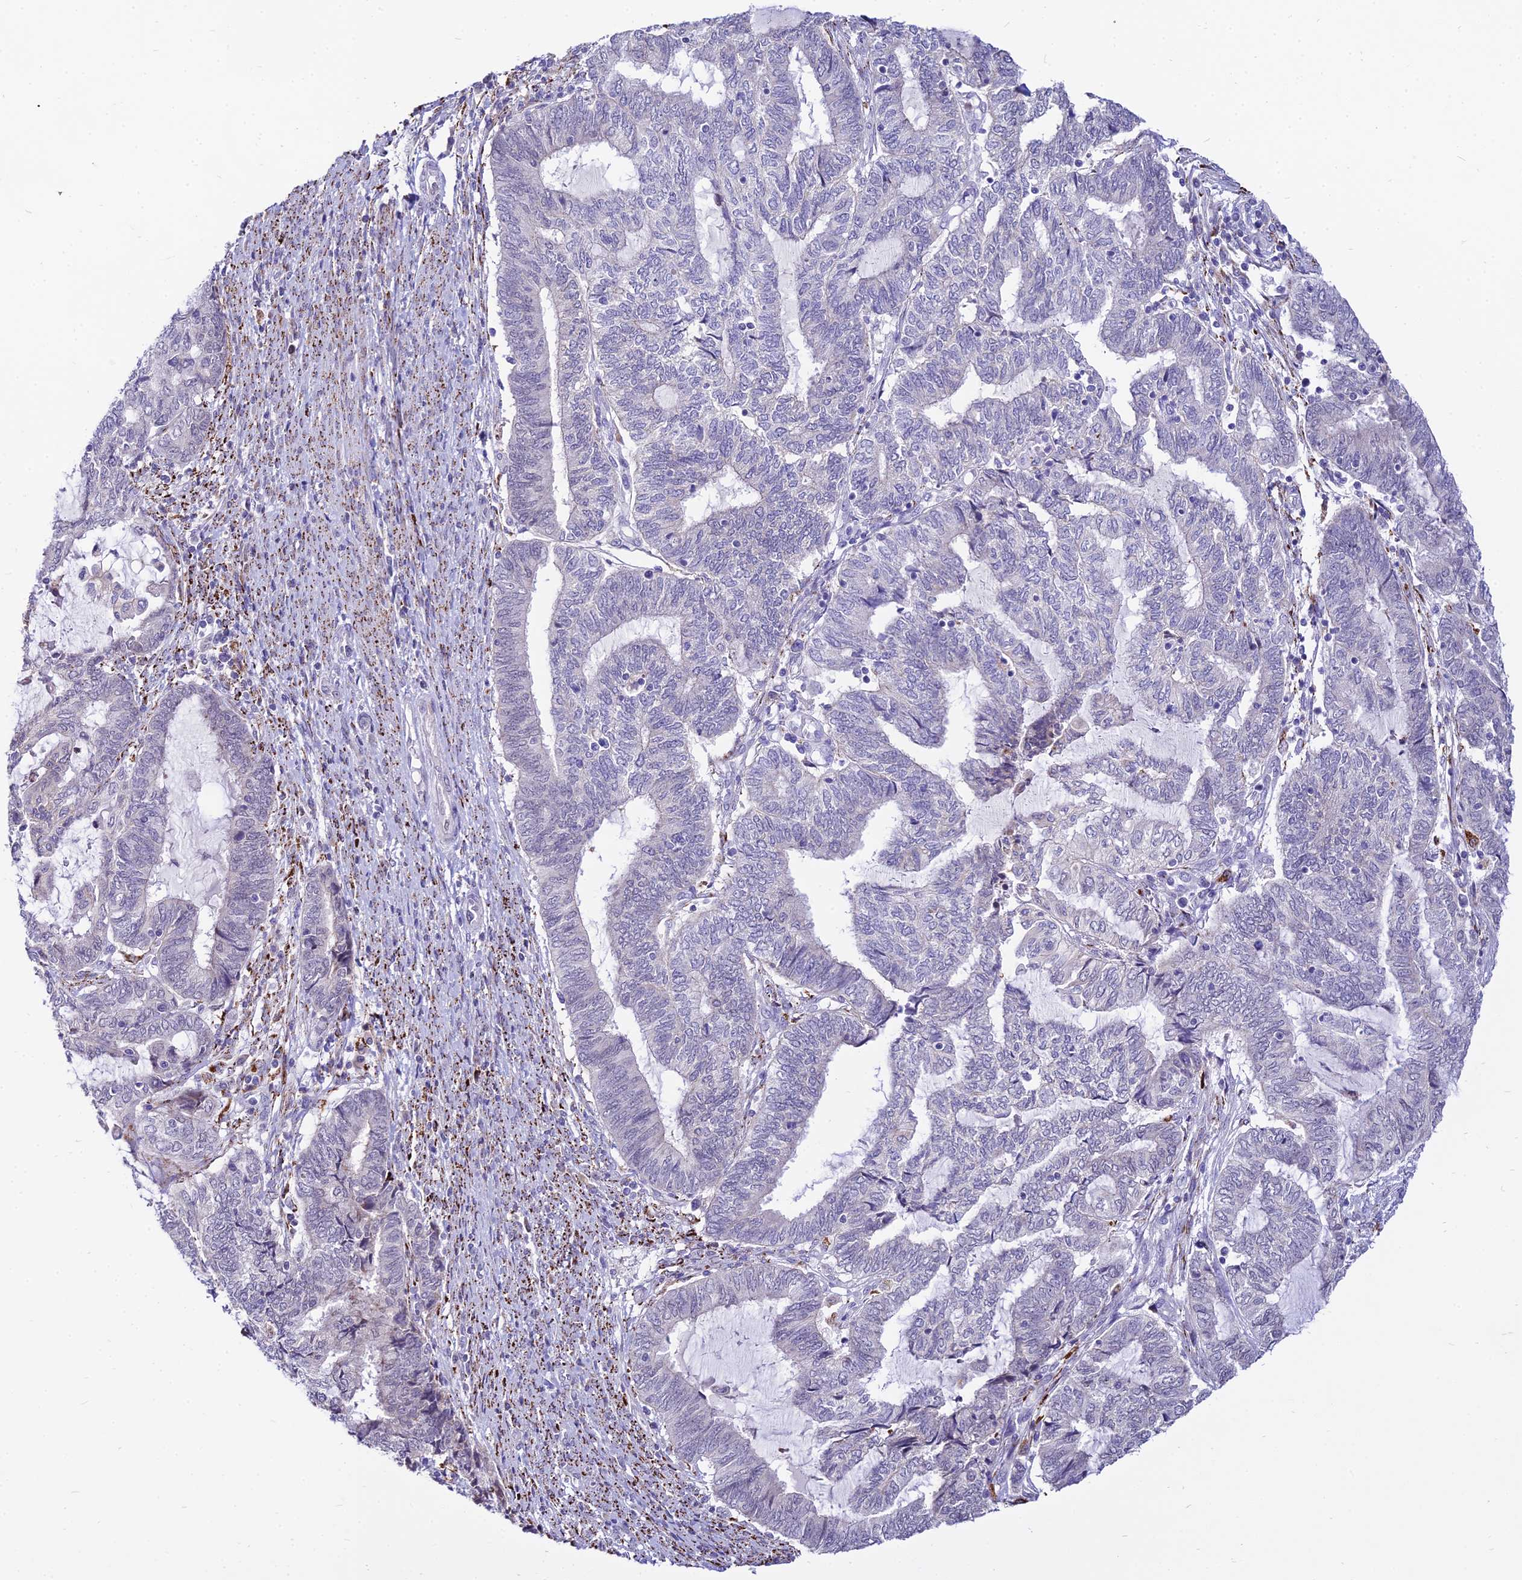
{"staining": {"intensity": "negative", "quantity": "none", "location": "none"}, "tissue": "endometrial cancer", "cell_type": "Tumor cells", "image_type": "cancer", "snomed": [{"axis": "morphology", "description": "Adenocarcinoma, NOS"}, {"axis": "topography", "description": "Uterus"}, {"axis": "topography", "description": "Endometrium"}], "caption": "A histopathology image of endometrial adenocarcinoma stained for a protein demonstrates no brown staining in tumor cells. Brightfield microscopy of immunohistochemistry stained with DAB (brown) and hematoxylin (blue), captured at high magnification.", "gene": "C6orf163", "patient": {"sex": "female", "age": 70}}